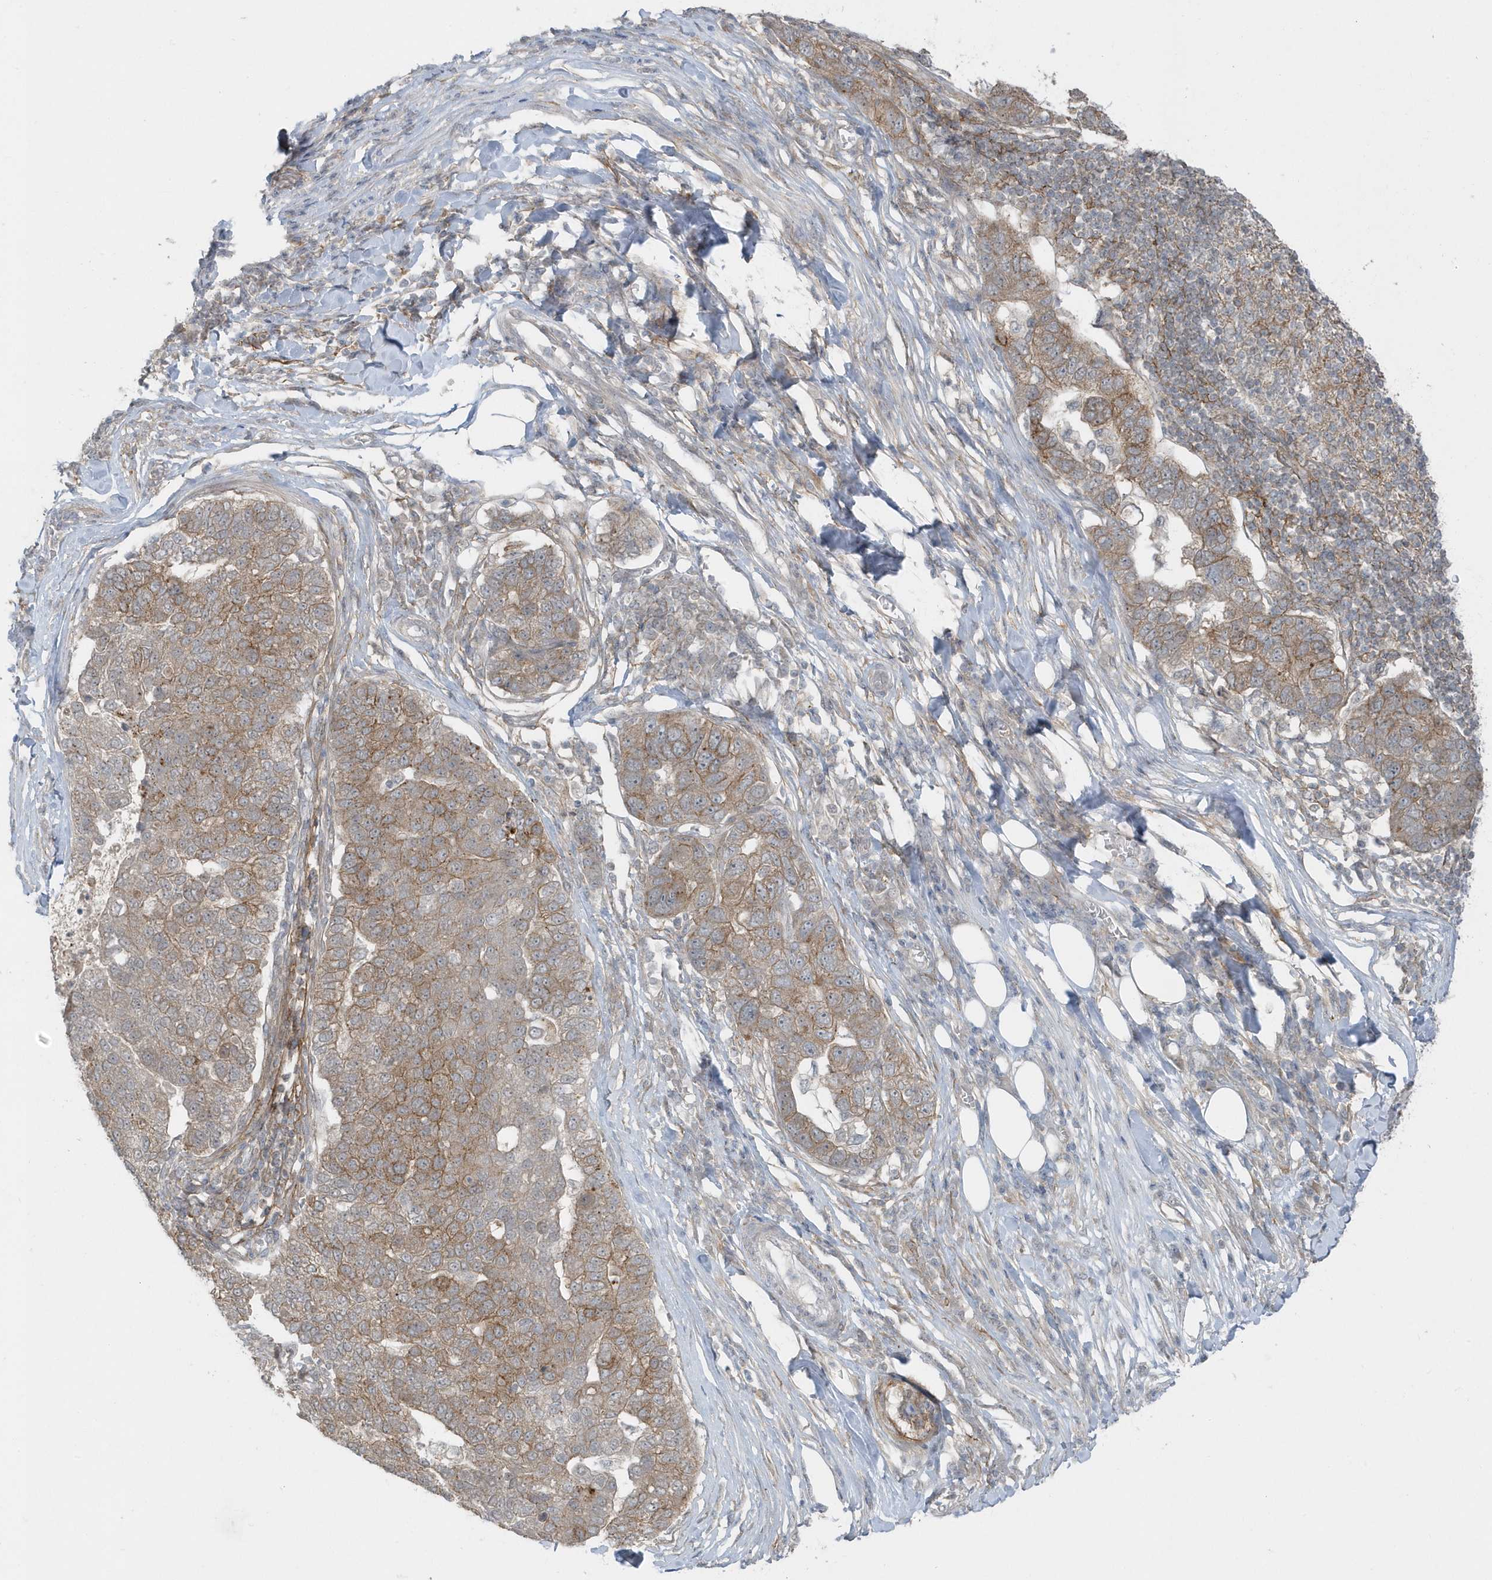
{"staining": {"intensity": "weak", "quantity": ">75%", "location": "cytoplasmic/membranous"}, "tissue": "pancreatic cancer", "cell_type": "Tumor cells", "image_type": "cancer", "snomed": [{"axis": "morphology", "description": "Adenocarcinoma, NOS"}, {"axis": "topography", "description": "Pancreas"}], "caption": "IHC photomicrograph of human adenocarcinoma (pancreatic) stained for a protein (brown), which demonstrates low levels of weak cytoplasmic/membranous expression in approximately >75% of tumor cells.", "gene": "PARD3B", "patient": {"sex": "female", "age": 61}}